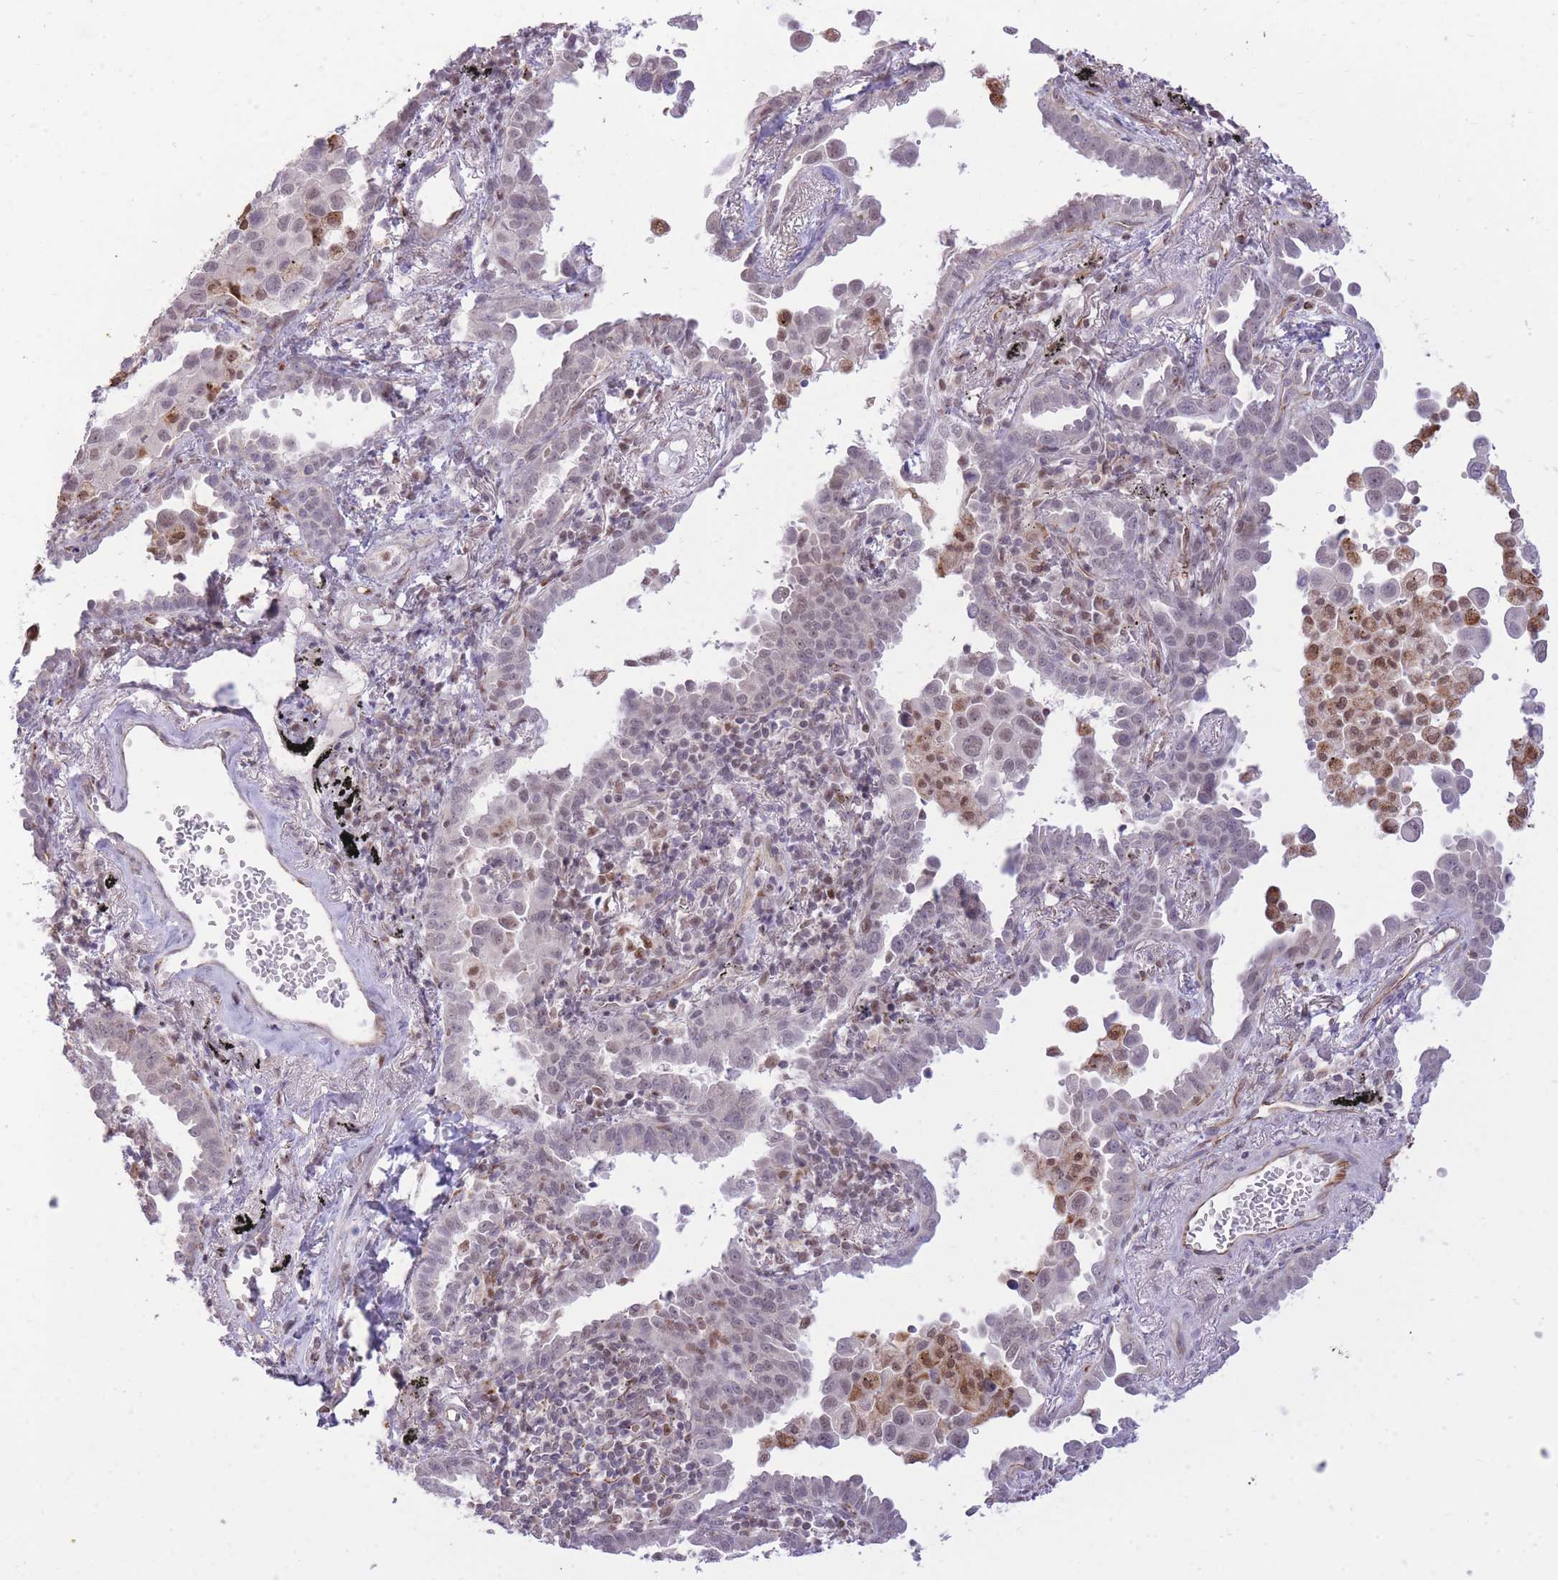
{"staining": {"intensity": "negative", "quantity": "none", "location": "none"}, "tissue": "lung cancer", "cell_type": "Tumor cells", "image_type": "cancer", "snomed": [{"axis": "morphology", "description": "Adenocarcinoma, NOS"}, {"axis": "topography", "description": "Lung"}], "caption": "Tumor cells are negative for brown protein staining in adenocarcinoma (lung).", "gene": "ELL", "patient": {"sex": "male", "age": 67}}